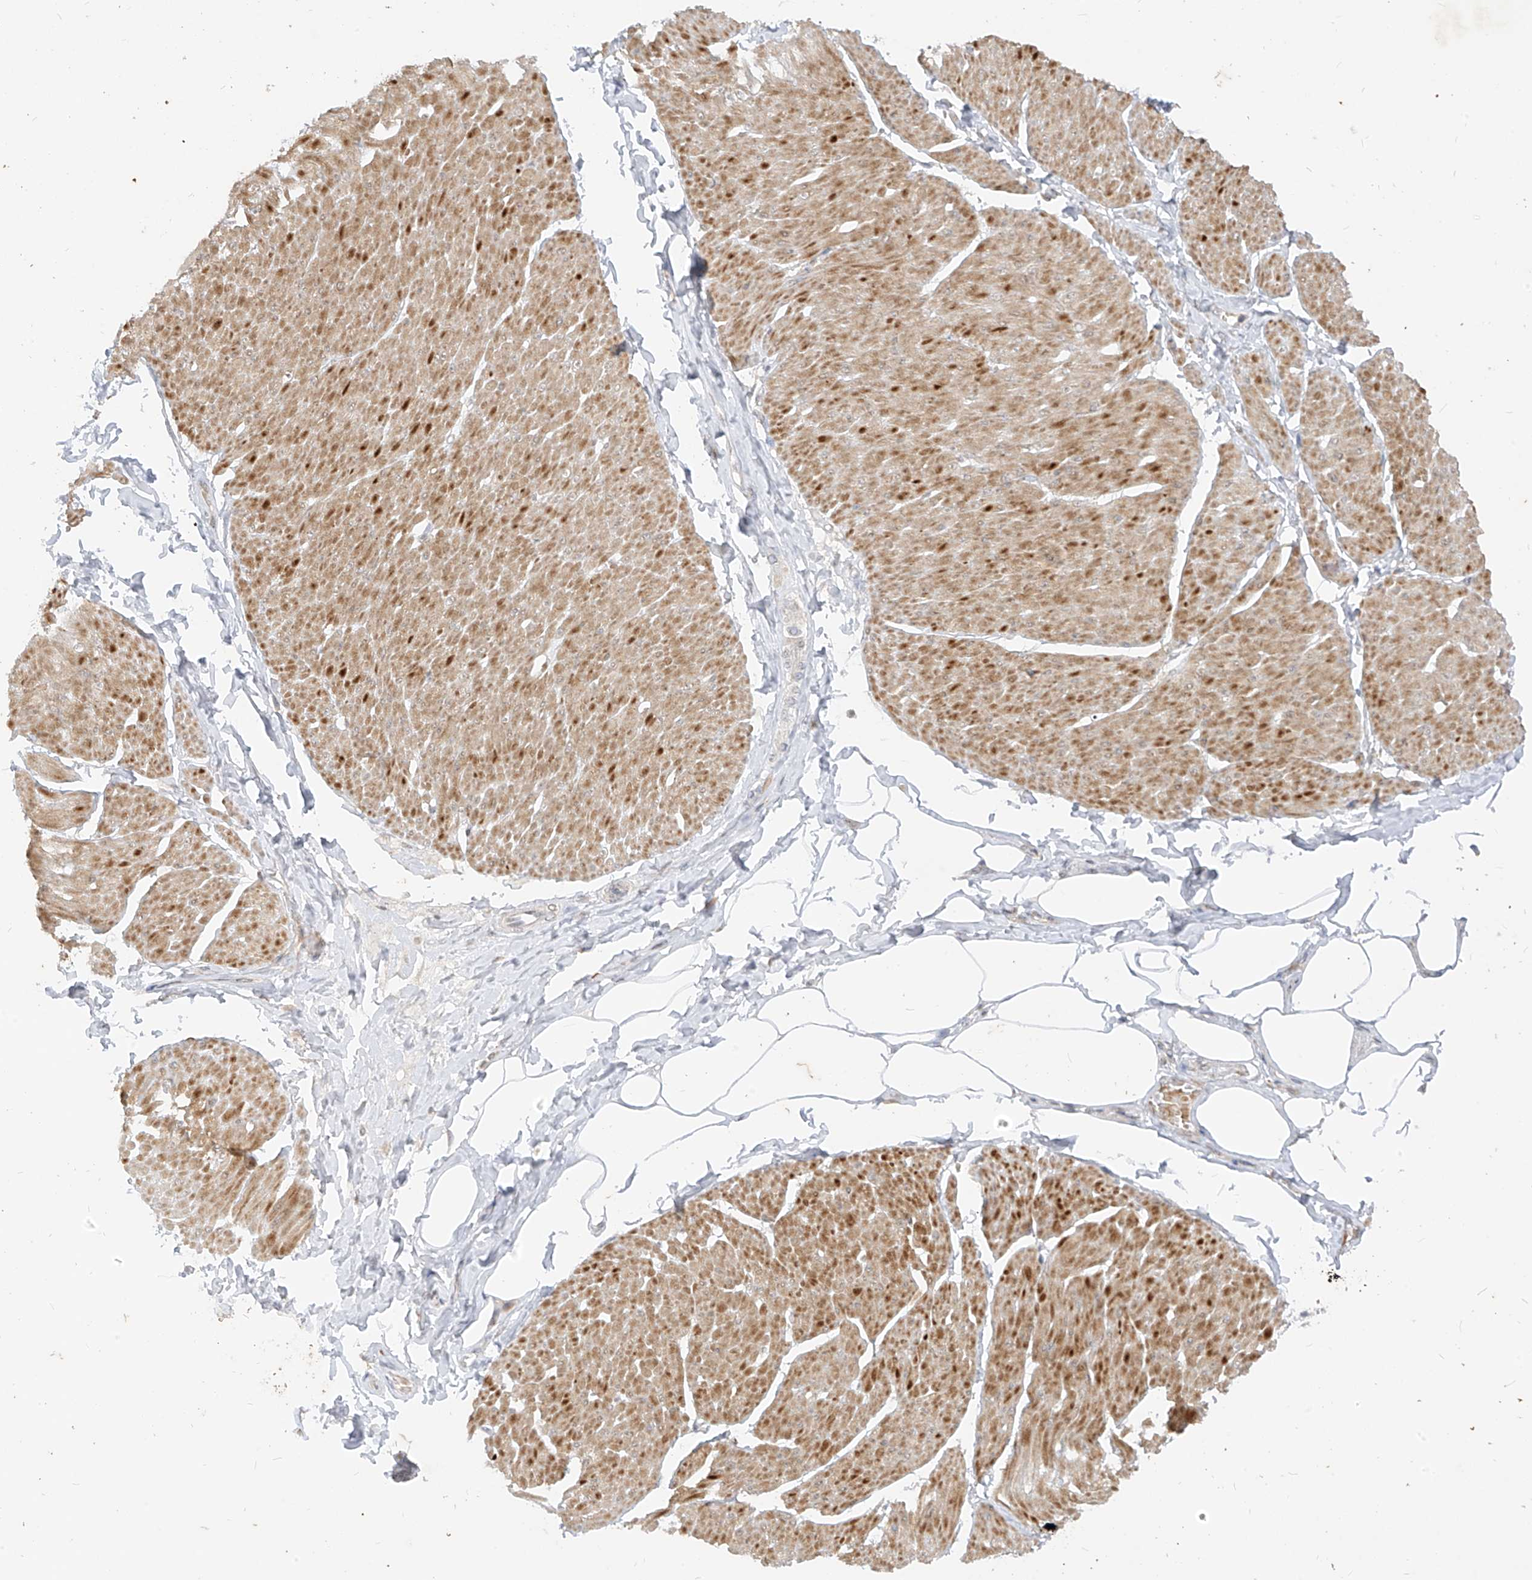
{"staining": {"intensity": "moderate", "quantity": "25%-75%", "location": "cytoplasmic/membranous"}, "tissue": "smooth muscle", "cell_type": "Smooth muscle cells", "image_type": "normal", "snomed": [{"axis": "morphology", "description": "Urothelial carcinoma, High grade"}, {"axis": "topography", "description": "Urinary bladder"}], "caption": "Immunohistochemistry (IHC) (DAB) staining of benign human smooth muscle shows moderate cytoplasmic/membranous protein positivity in about 25%-75% of smooth muscle cells. (DAB = brown stain, brightfield microscopy at high magnification).", "gene": "MTUS2", "patient": {"sex": "male", "age": 46}}